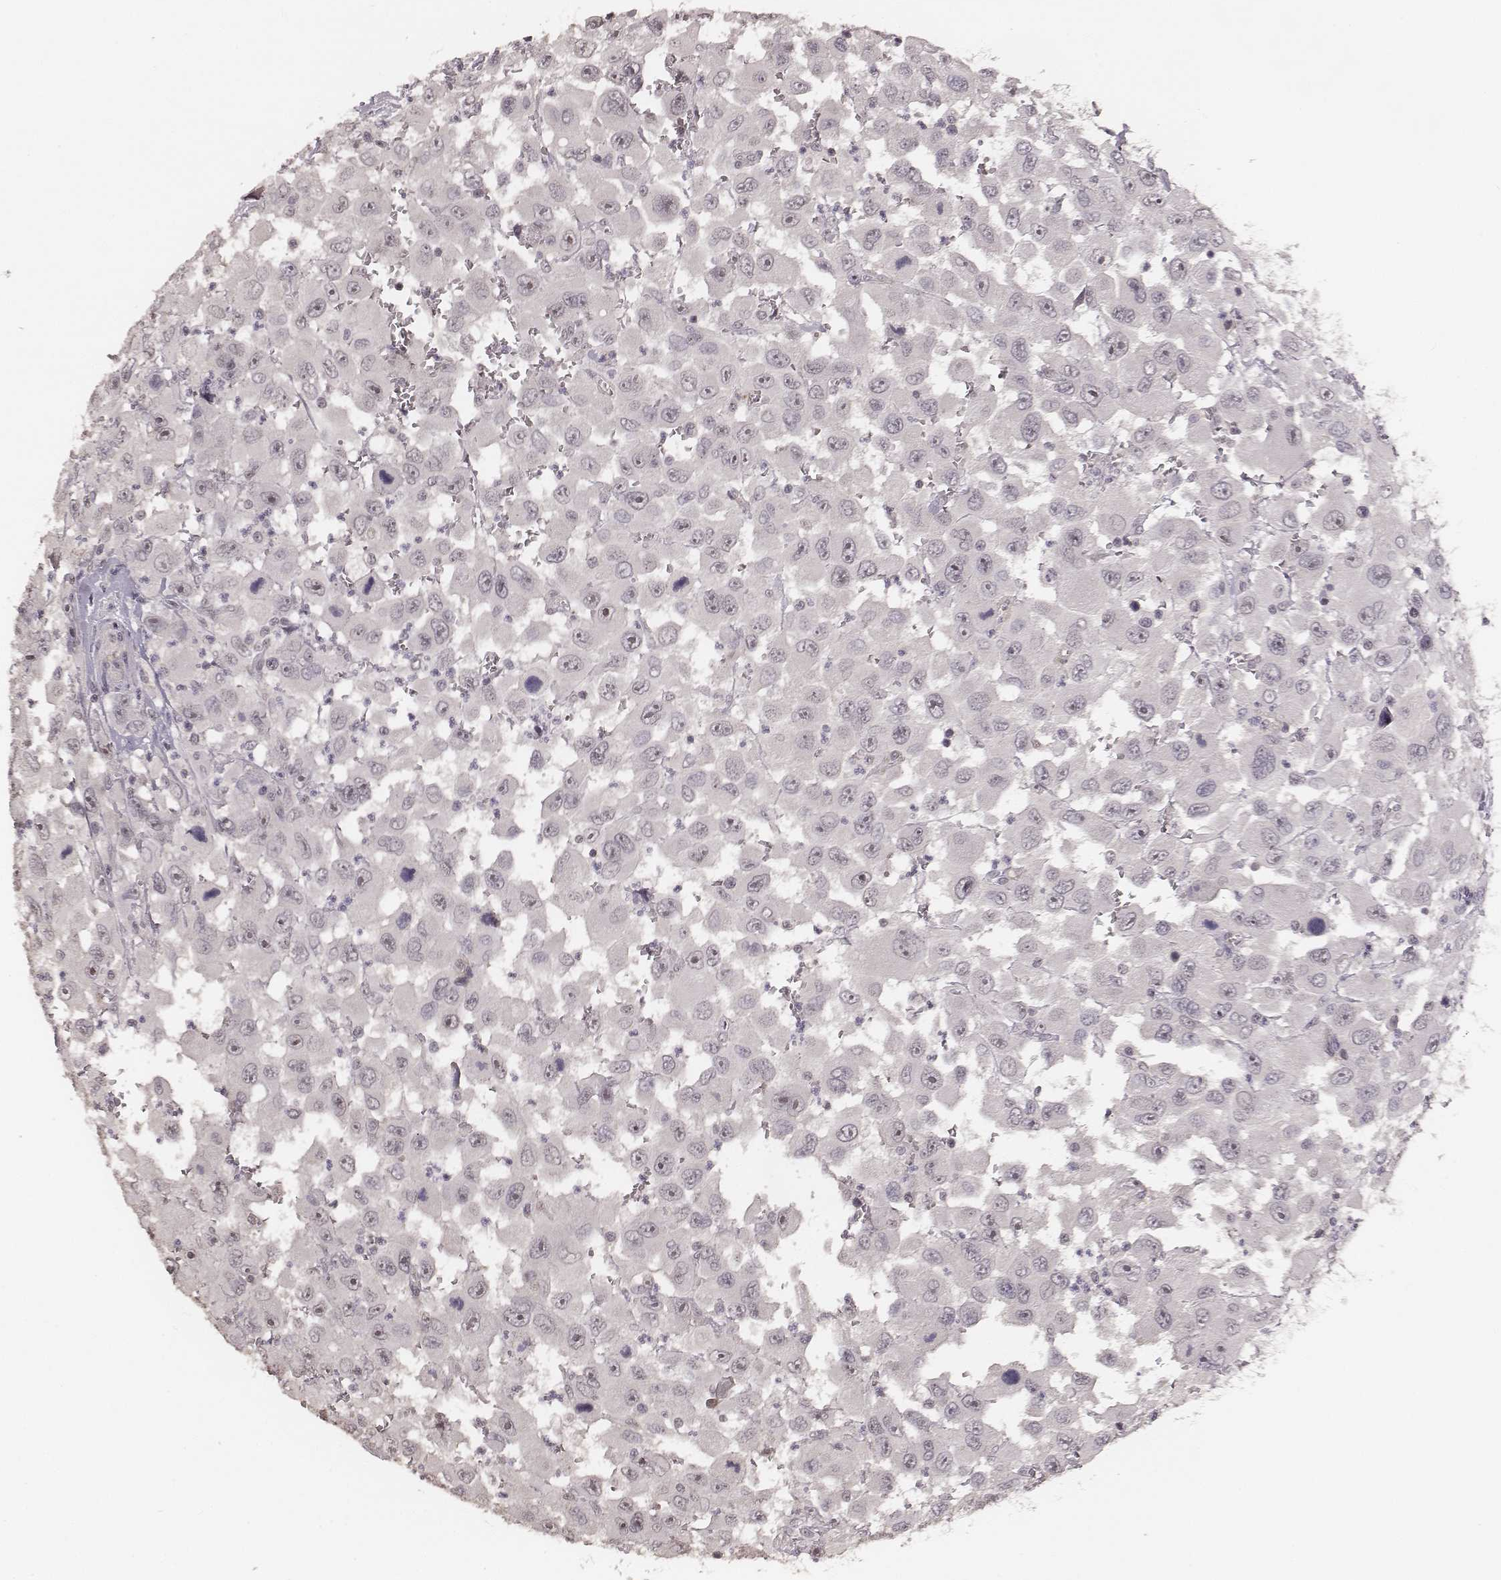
{"staining": {"intensity": "negative", "quantity": "none", "location": "none"}, "tissue": "head and neck cancer", "cell_type": "Tumor cells", "image_type": "cancer", "snomed": [{"axis": "morphology", "description": "Squamous cell carcinoma, NOS"}, {"axis": "morphology", "description": "Squamous cell carcinoma, metastatic, NOS"}, {"axis": "topography", "description": "Oral tissue"}, {"axis": "topography", "description": "Head-Neck"}], "caption": "The immunohistochemistry (IHC) histopathology image has no significant expression in tumor cells of metastatic squamous cell carcinoma (head and neck) tissue.", "gene": "LY6K", "patient": {"sex": "female", "age": 85}}